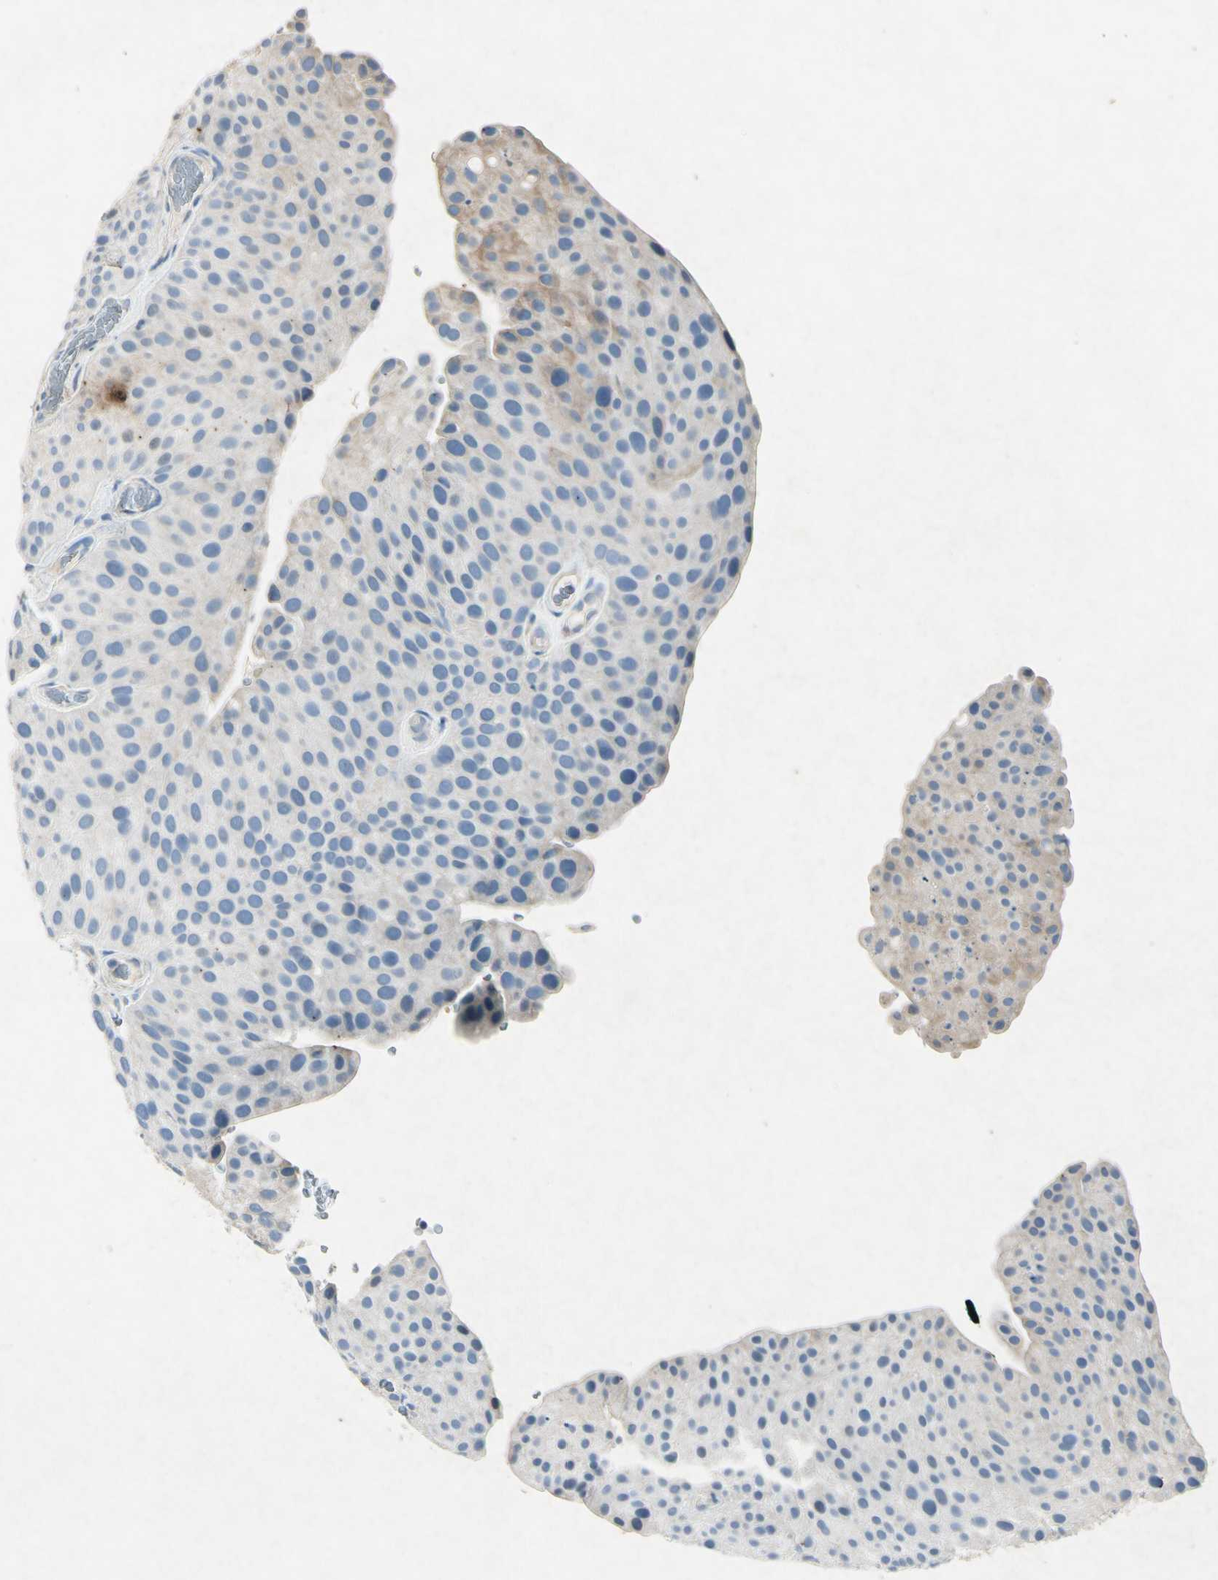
{"staining": {"intensity": "weak", "quantity": "<25%", "location": "cytoplasmic/membranous"}, "tissue": "urothelial cancer", "cell_type": "Tumor cells", "image_type": "cancer", "snomed": [{"axis": "morphology", "description": "Urothelial carcinoma, Low grade"}, {"axis": "topography", "description": "Smooth muscle"}, {"axis": "topography", "description": "Urinary bladder"}], "caption": "Immunohistochemistry (IHC) image of human urothelial cancer stained for a protein (brown), which demonstrates no expression in tumor cells.", "gene": "SNAP91", "patient": {"sex": "male", "age": 60}}